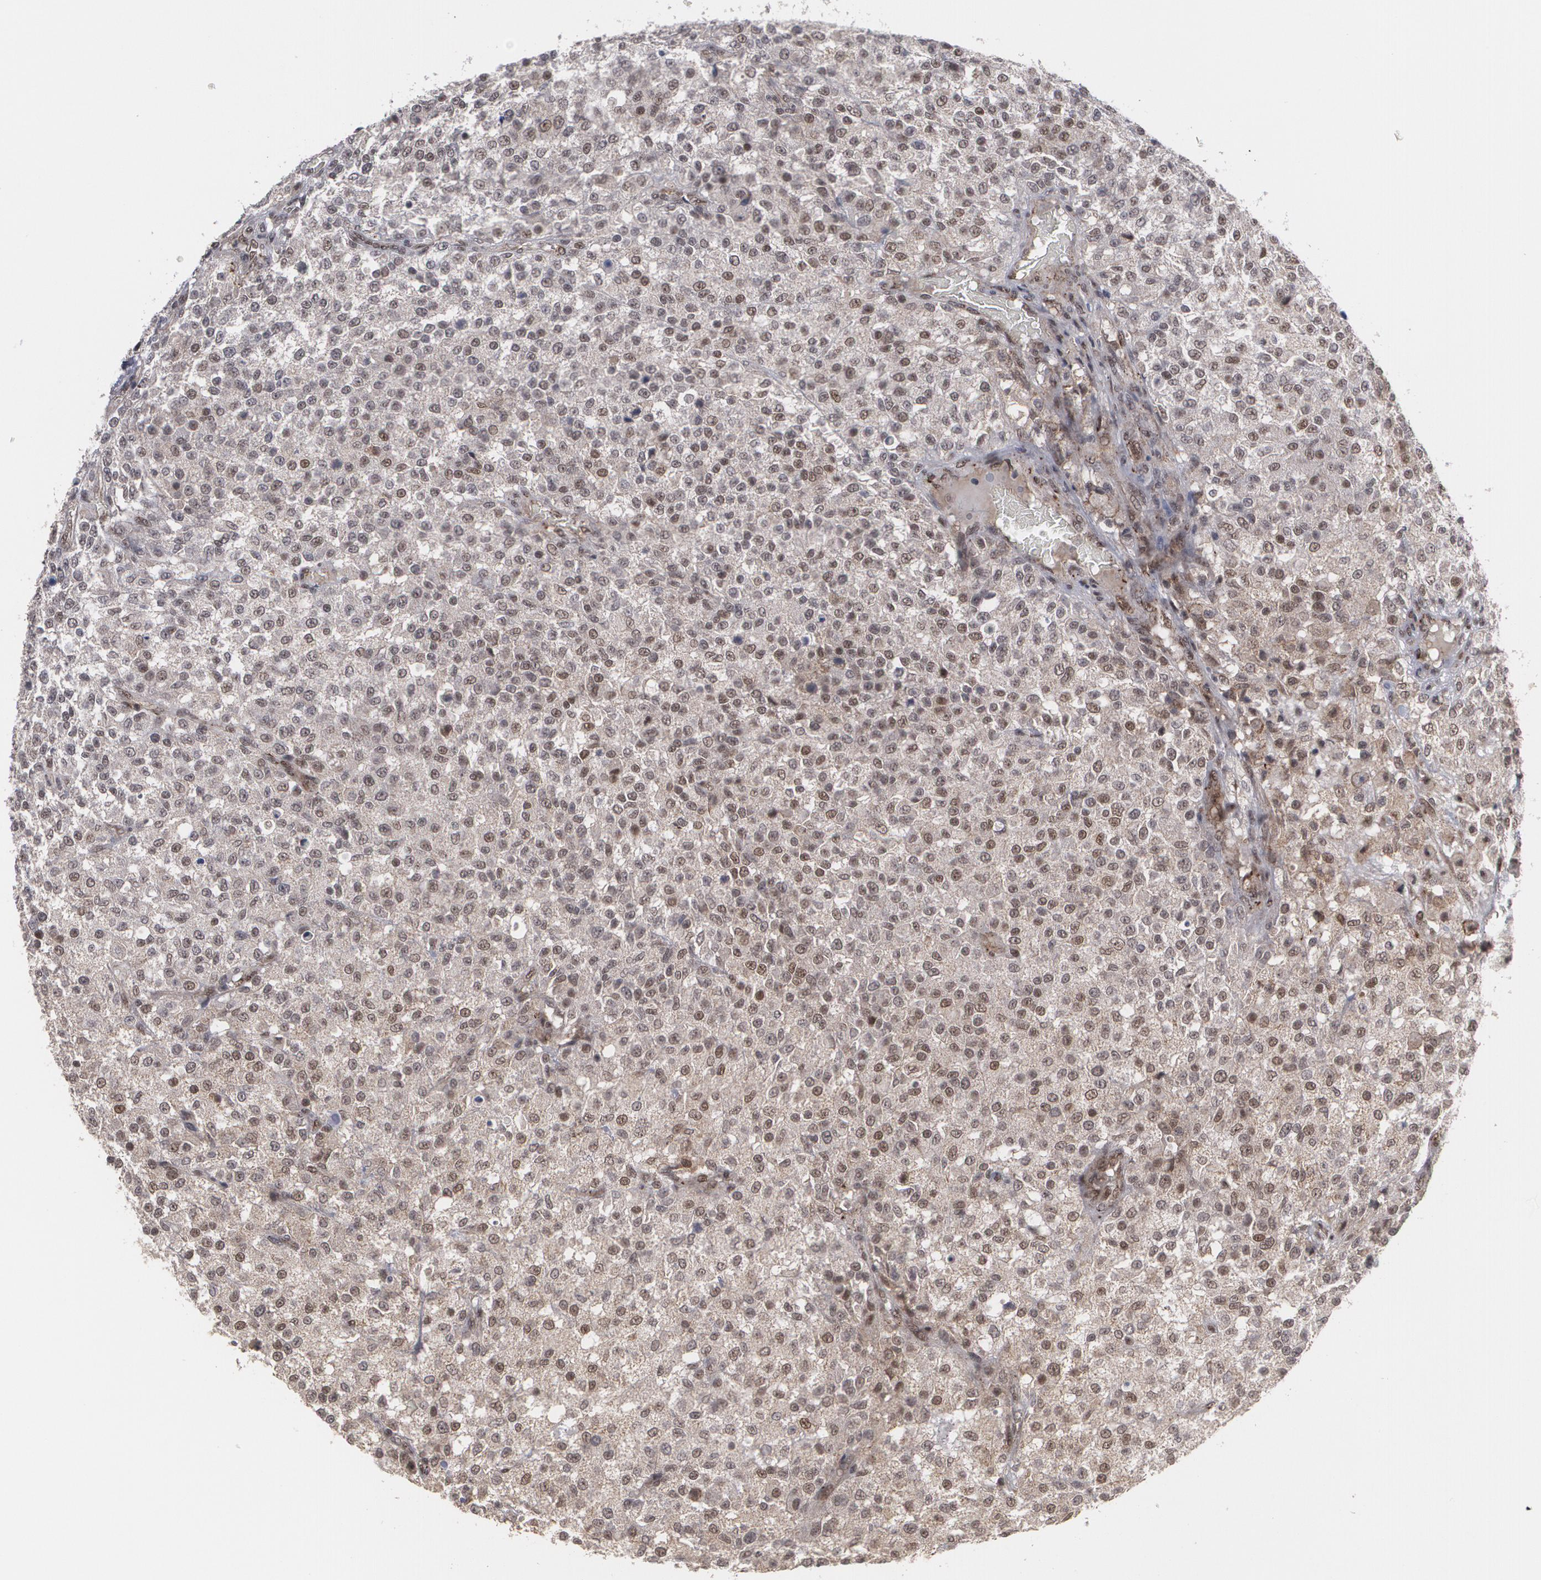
{"staining": {"intensity": "moderate", "quantity": ">75%", "location": "nuclear"}, "tissue": "testis cancer", "cell_type": "Tumor cells", "image_type": "cancer", "snomed": [{"axis": "morphology", "description": "Seminoma, NOS"}, {"axis": "topography", "description": "Testis"}], "caption": "Protein expression analysis of human testis seminoma reveals moderate nuclear expression in approximately >75% of tumor cells.", "gene": "INTS6", "patient": {"sex": "male", "age": 59}}